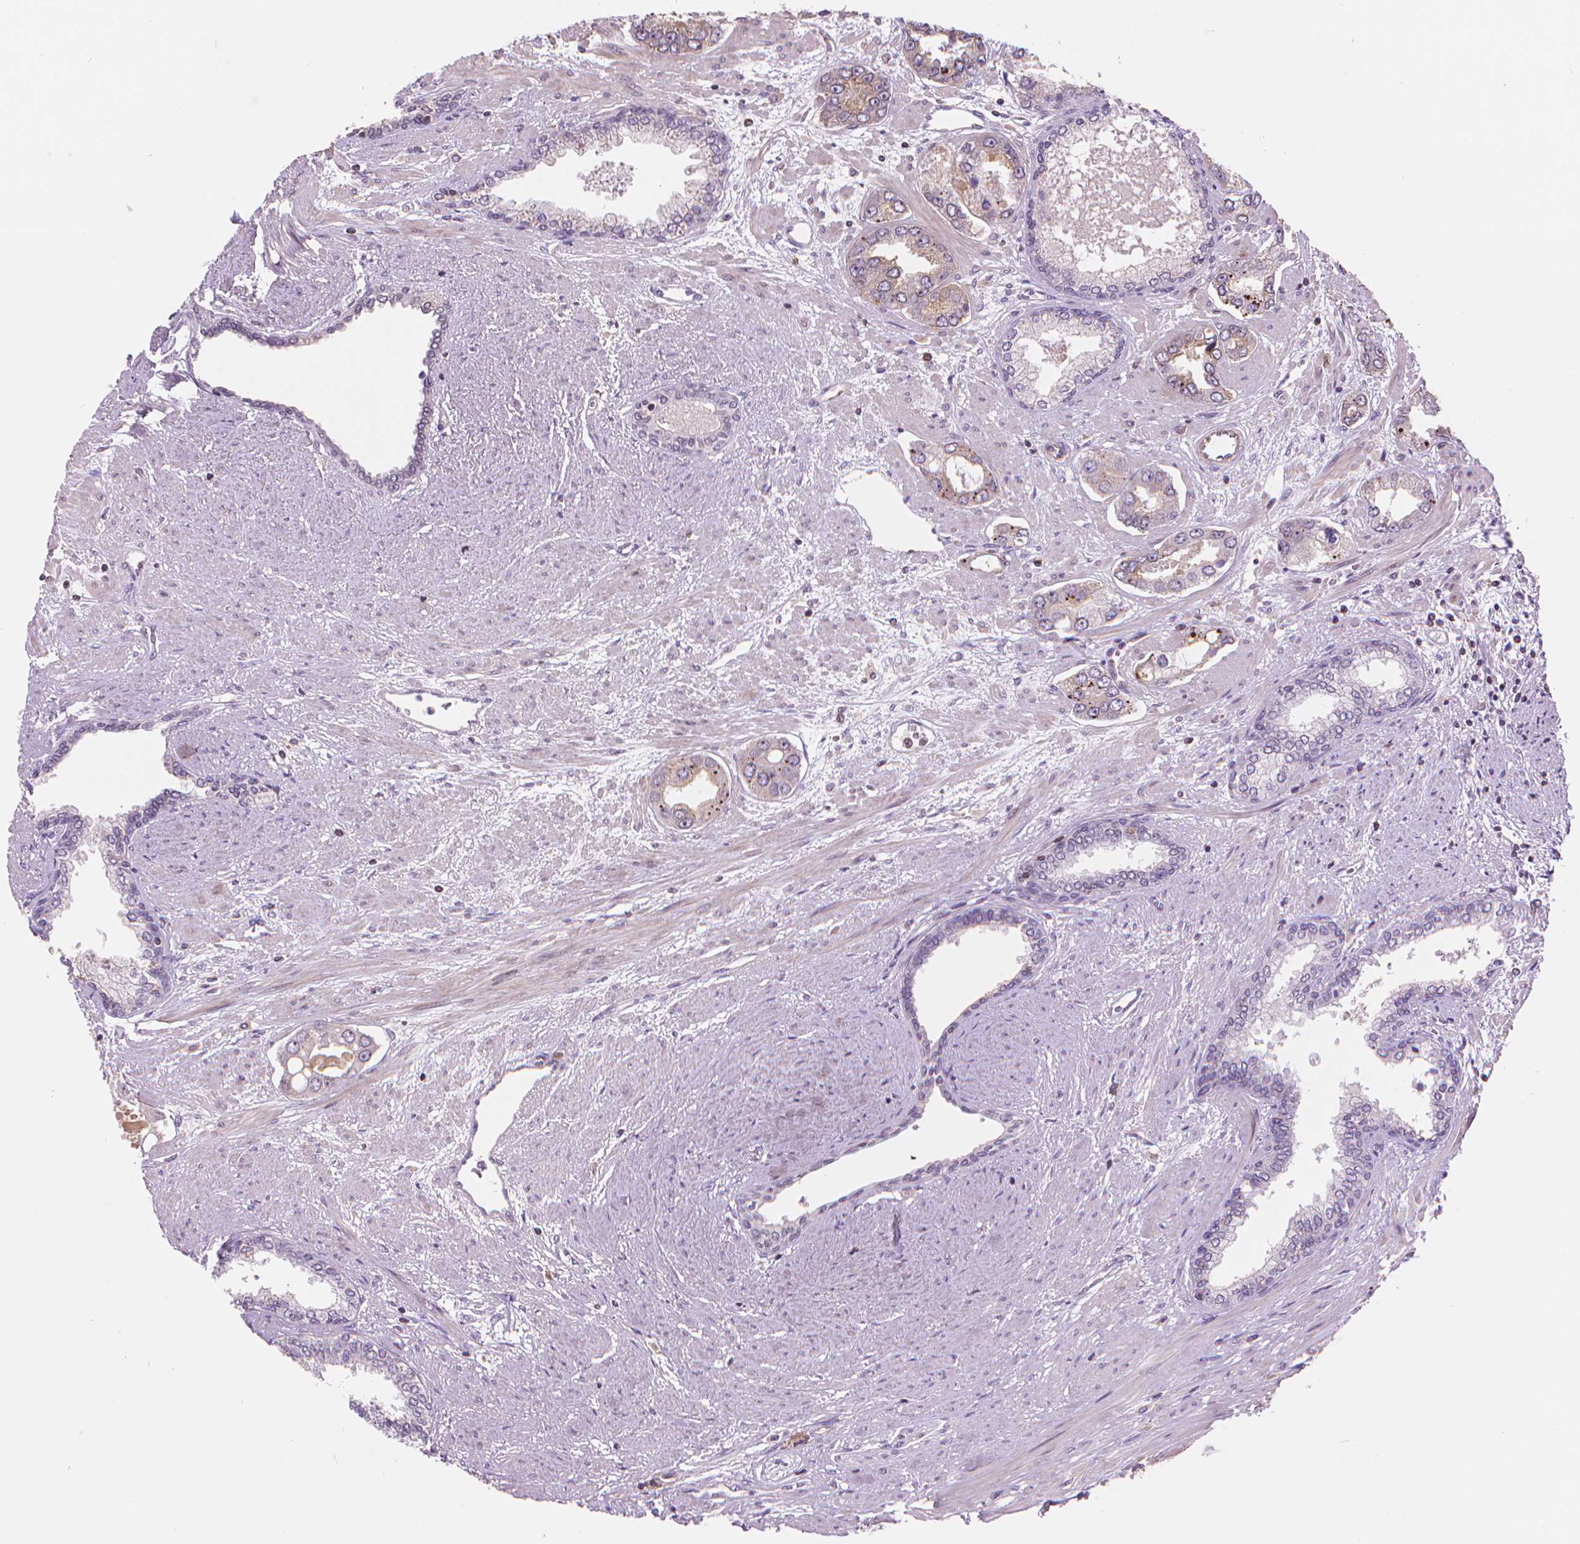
{"staining": {"intensity": "weak", "quantity": "<25%", "location": "cytoplasmic/membranous"}, "tissue": "prostate cancer", "cell_type": "Tumor cells", "image_type": "cancer", "snomed": [{"axis": "morphology", "description": "Adenocarcinoma, Low grade"}, {"axis": "topography", "description": "Prostate"}], "caption": "Prostate cancer was stained to show a protein in brown. There is no significant expression in tumor cells. Nuclei are stained in blue.", "gene": "TMEM184A", "patient": {"sex": "male", "age": 60}}